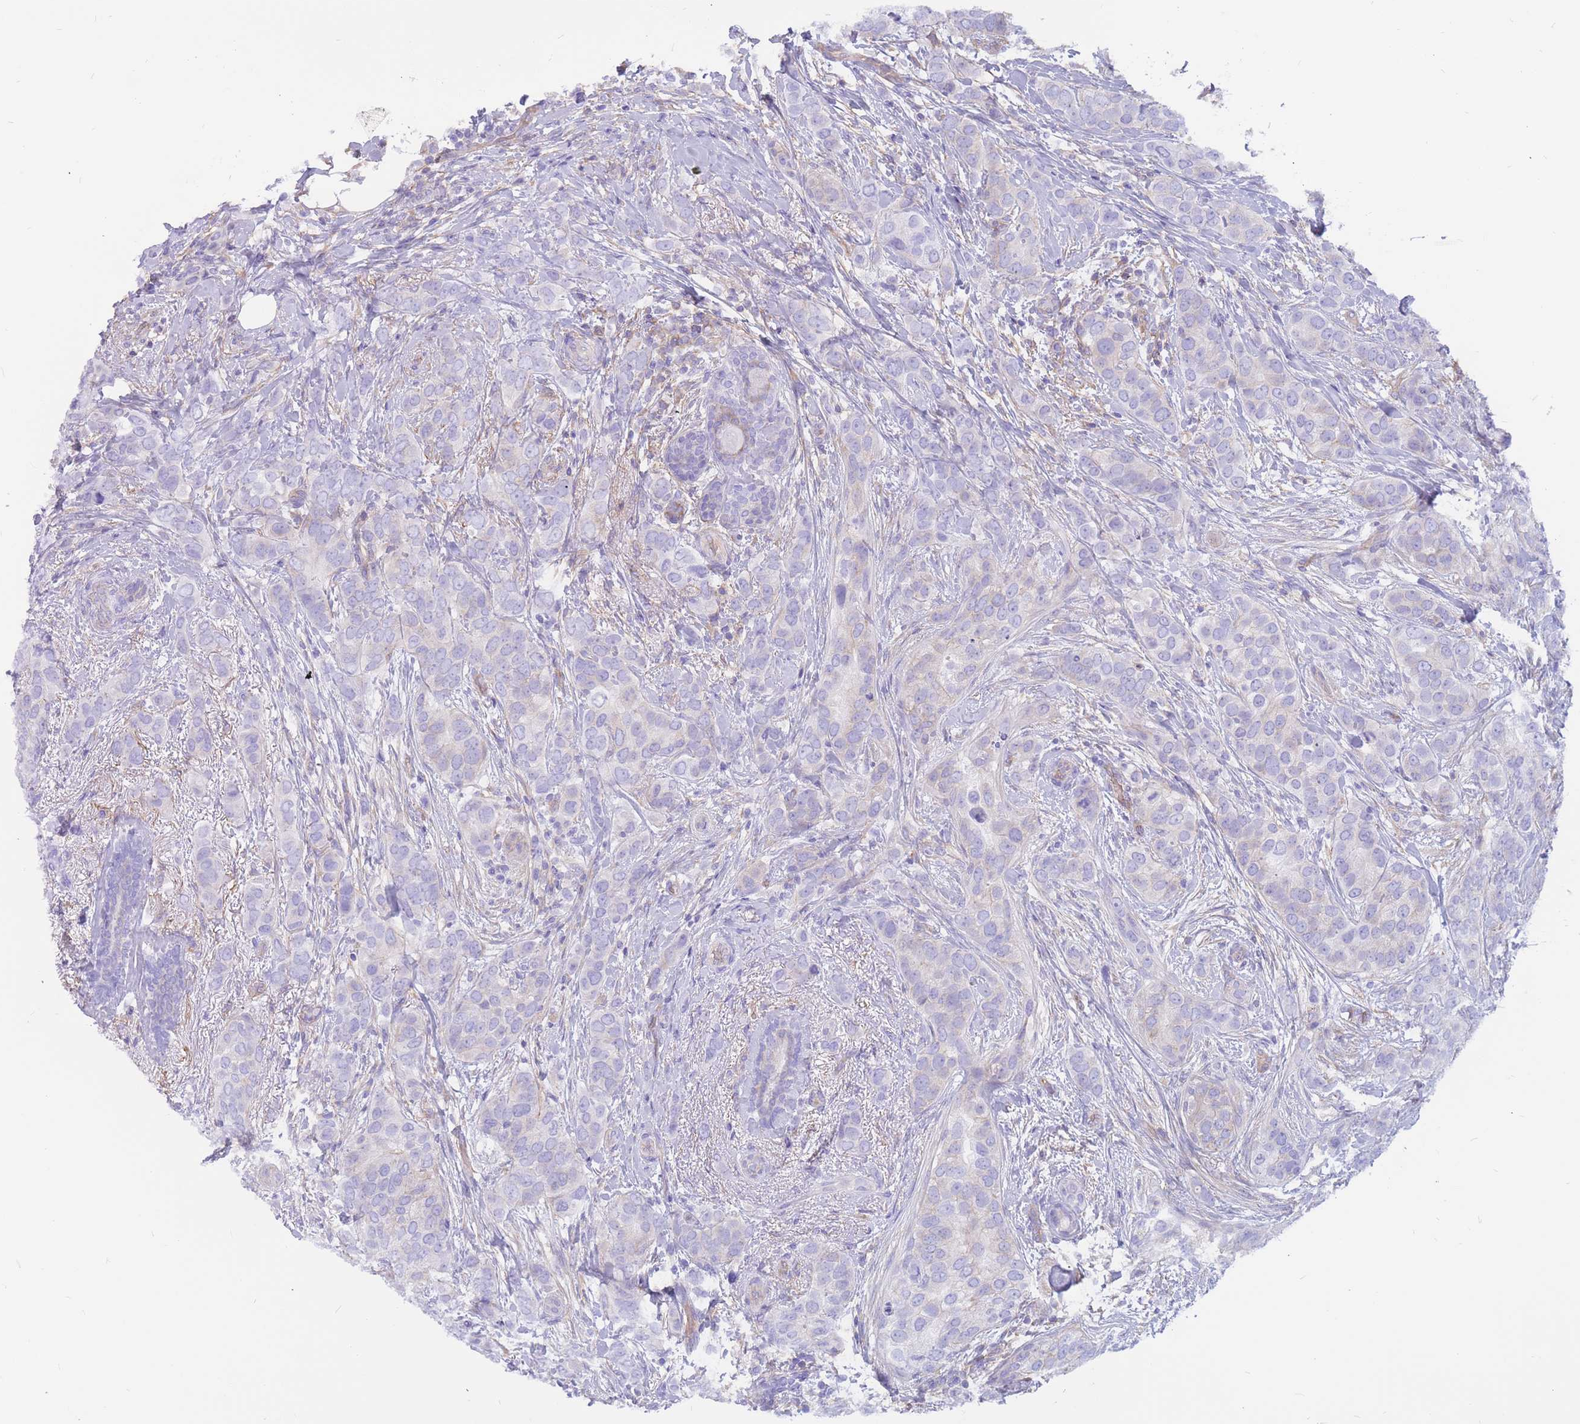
{"staining": {"intensity": "negative", "quantity": "none", "location": "none"}, "tissue": "breast cancer", "cell_type": "Tumor cells", "image_type": "cancer", "snomed": [{"axis": "morphology", "description": "Lobular carcinoma"}, {"axis": "topography", "description": "Breast"}], "caption": "DAB immunohistochemical staining of breast lobular carcinoma displays no significant staining in tumor cells. Brightfield microscopy of immunohistochemistry stained with DAB (3,3'-diaminobenzidine) (brown) and hematoxylin (blue), captured at high magnification.", "gene": "ADD2", "patient": {"sex": "female", "age": 51}}